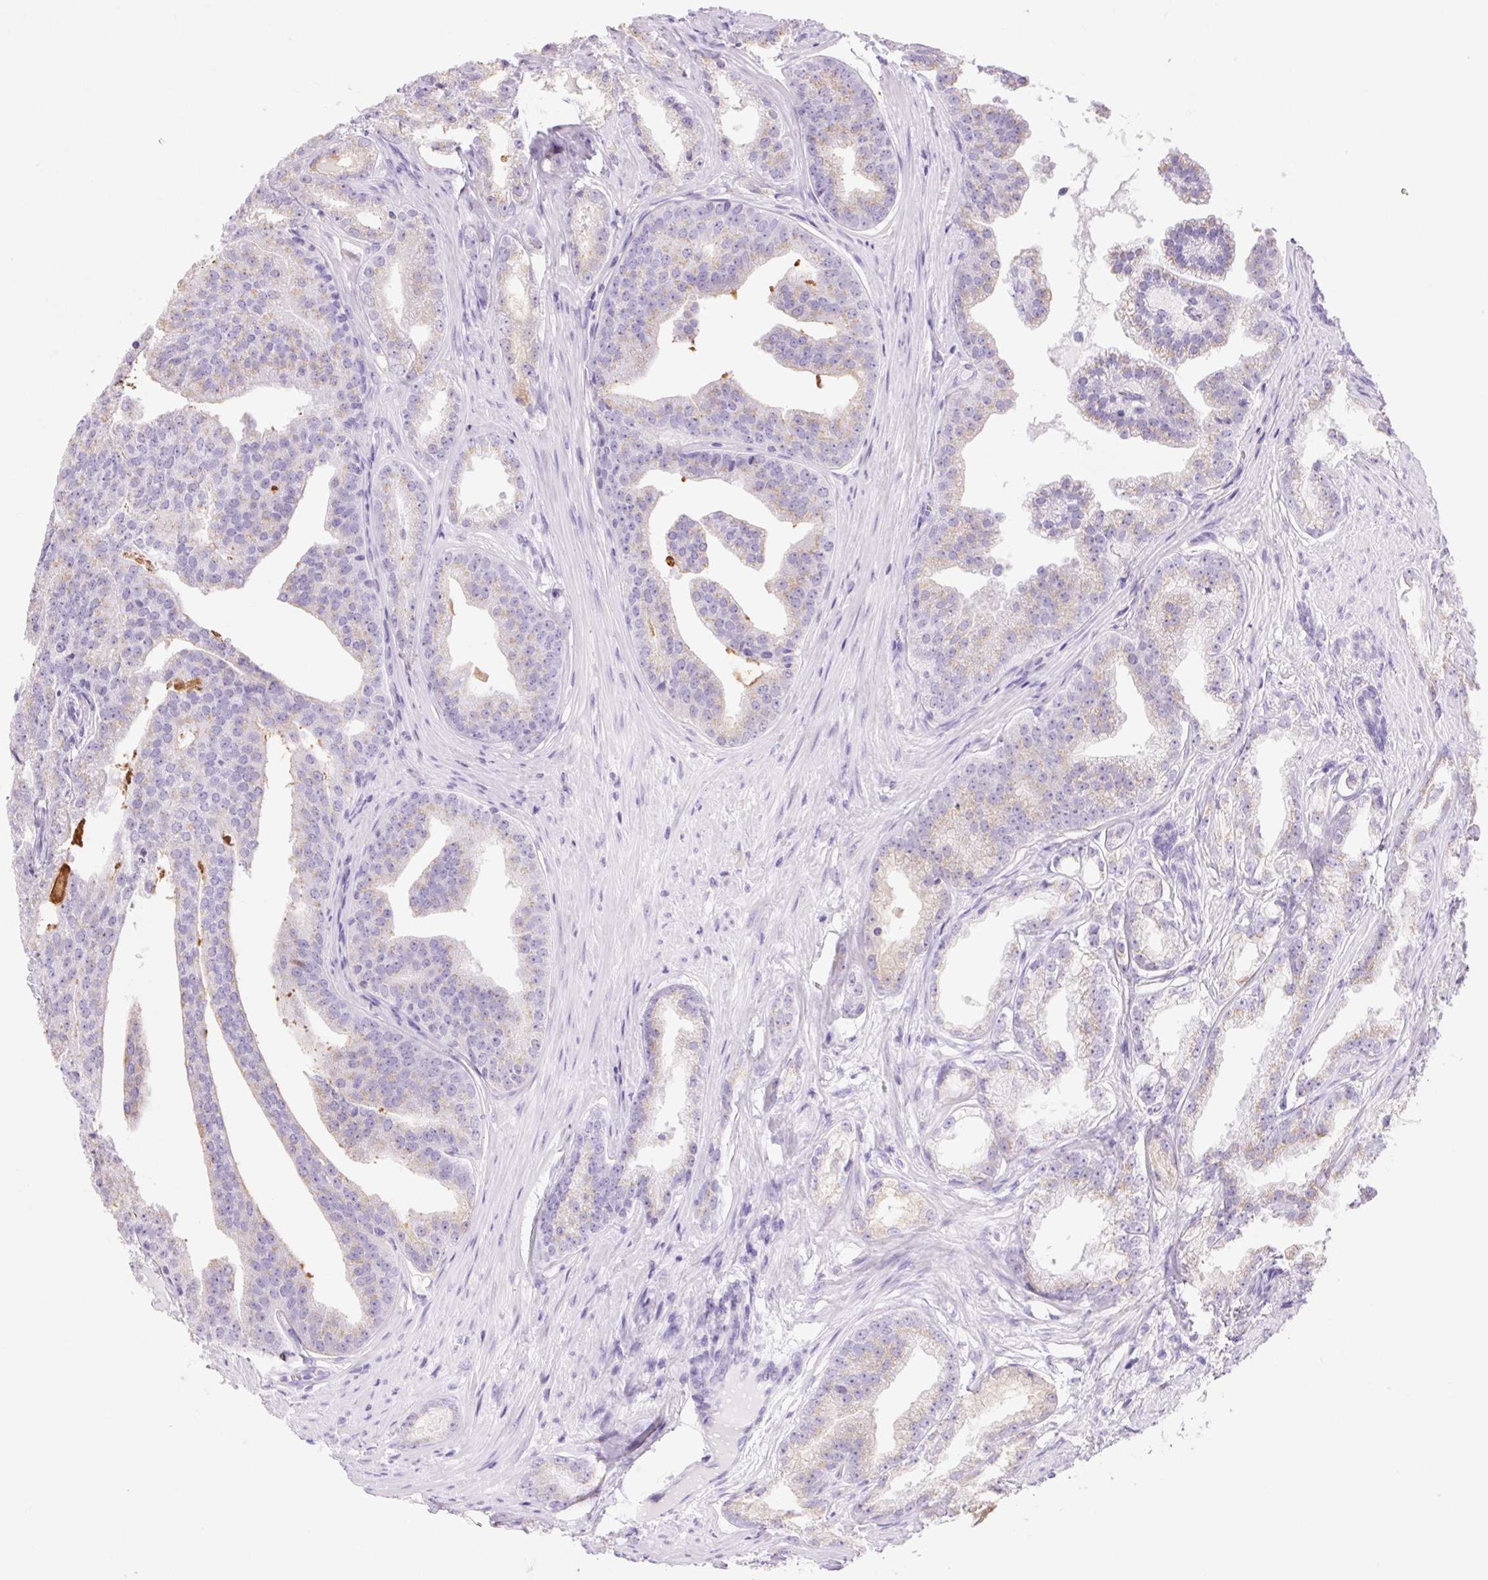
{"staining": {"intensity": "weak", "quantity": "25%-75%", "location": "cytoplasmic/membranous"}, "tissue": "prostate cancer", "cell_type": "Tumor cells", "image_type": "cancer", "snomed": [{"axis": "morphology", "description": "Adenocarcinoma, Low grade"}, {"axis": "topography", "description": "Prostate"}], "caption": "Protein staining of prostate cancer (adenocarcinoma (low-grade)) tissue demonstrates weak cytoplasmic/membranous staining in about 25%-75% of tumor cells. The staining was performed using DAB, with brown indicating positive protein expression. Nuclei are stained blue with hematoxylin.", "gene": "SERPINB3", "patient": {"sex": "male", "age": 65}}